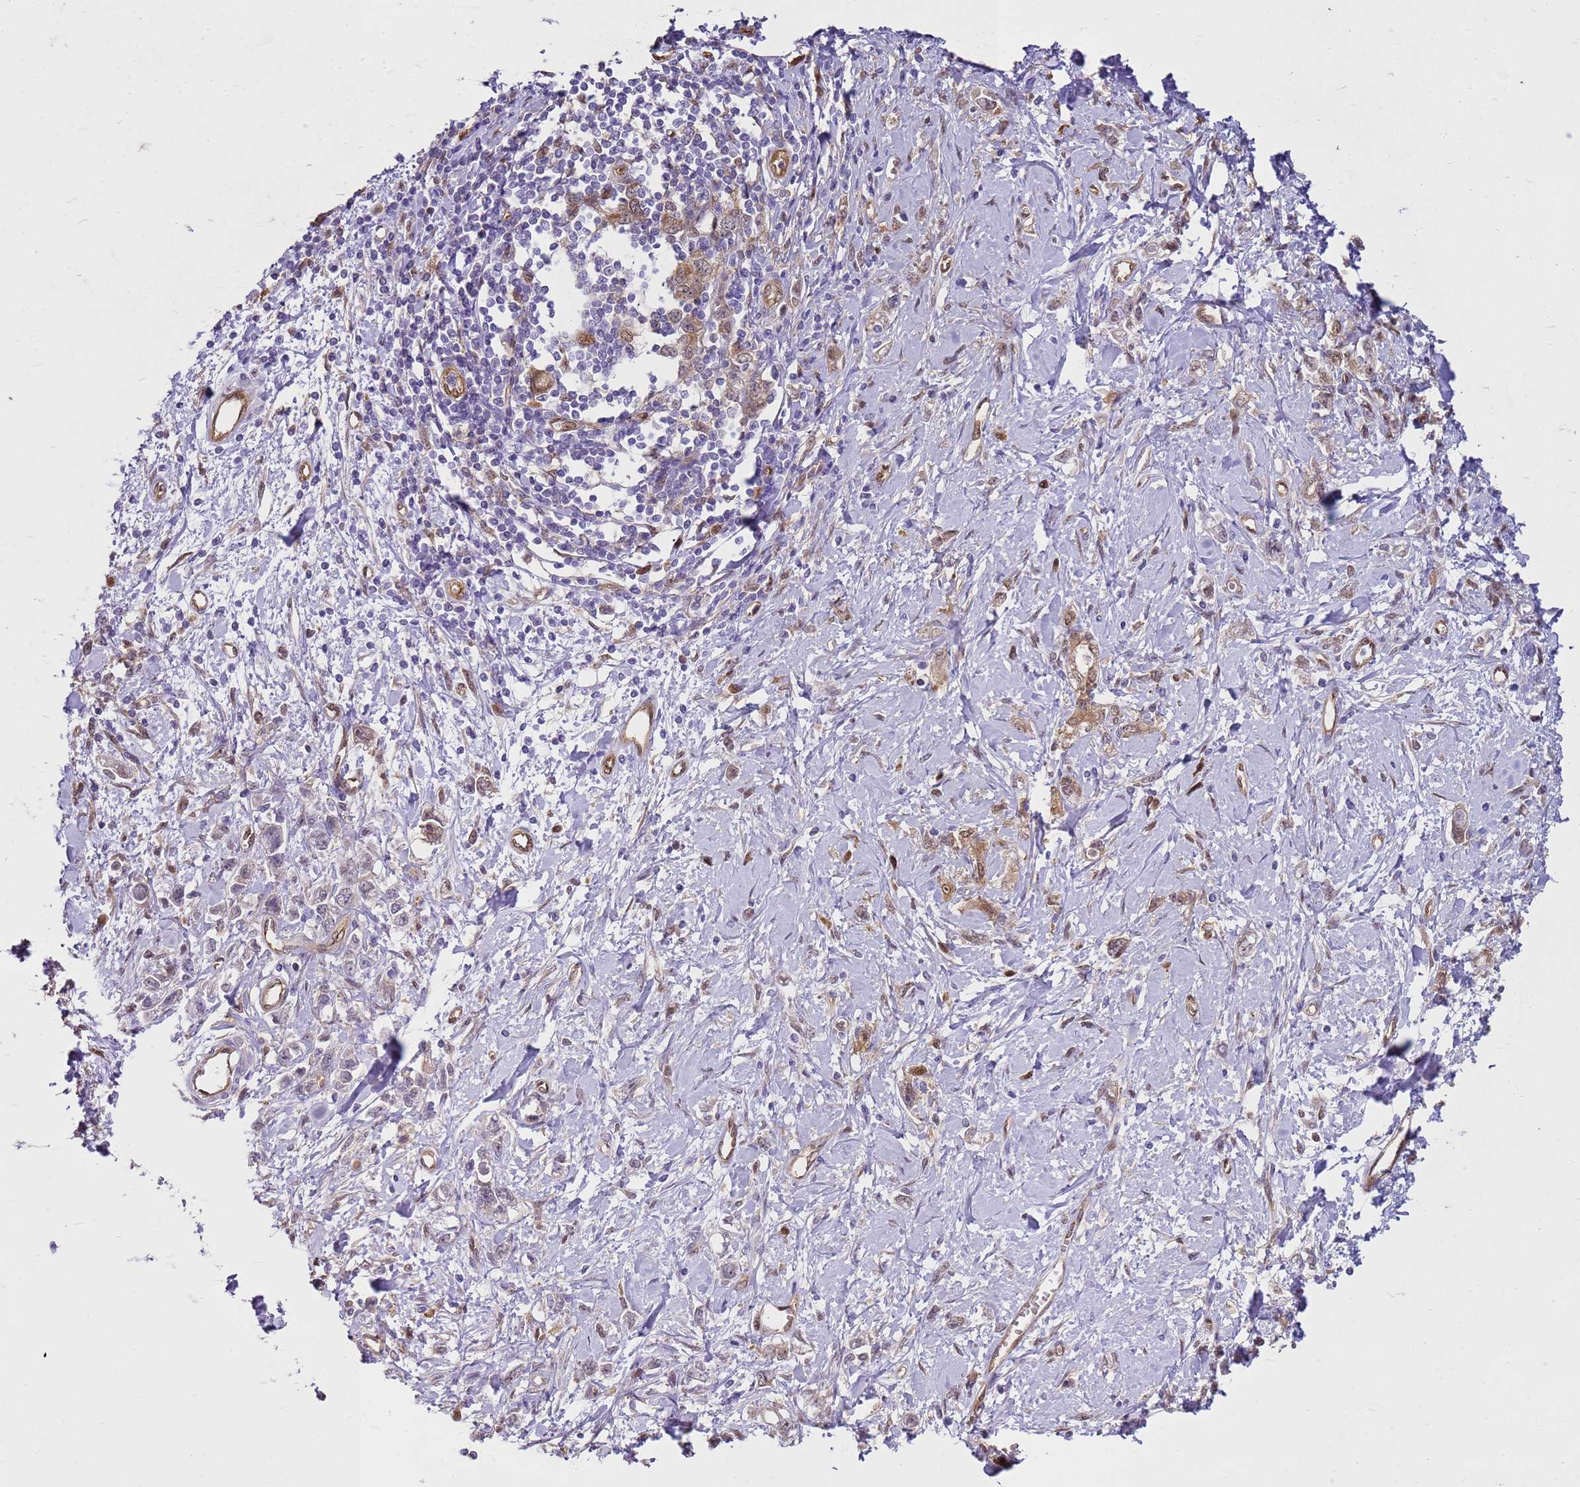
{"staining": {"intensity": "weak", "quantity": "25%-75%", "location": "cytoplasmic/membranous"}, "tissue": "stomach cancer", "cell_type": "Tumor cells", "image_type": "cancer", "snomed": [{"axis": "morphology", "description": "Adenocarcinoma, NOS"}, {"axis": "topography", "description": "Stomach"}], "caption": "Protein staining of stomach adenocarcinoma tissue reveals weak cytoplasmic/membranous positivity in approximately 25%-75% of tumor cells. (Stains: DAB (3,3'-diaminobenzidine) in brown, nuclei in blue, Microscopy: brightfield microscopy at high magnification).", "gene": "YWHAE", "patient": {"sex": "female", "age": 76}}